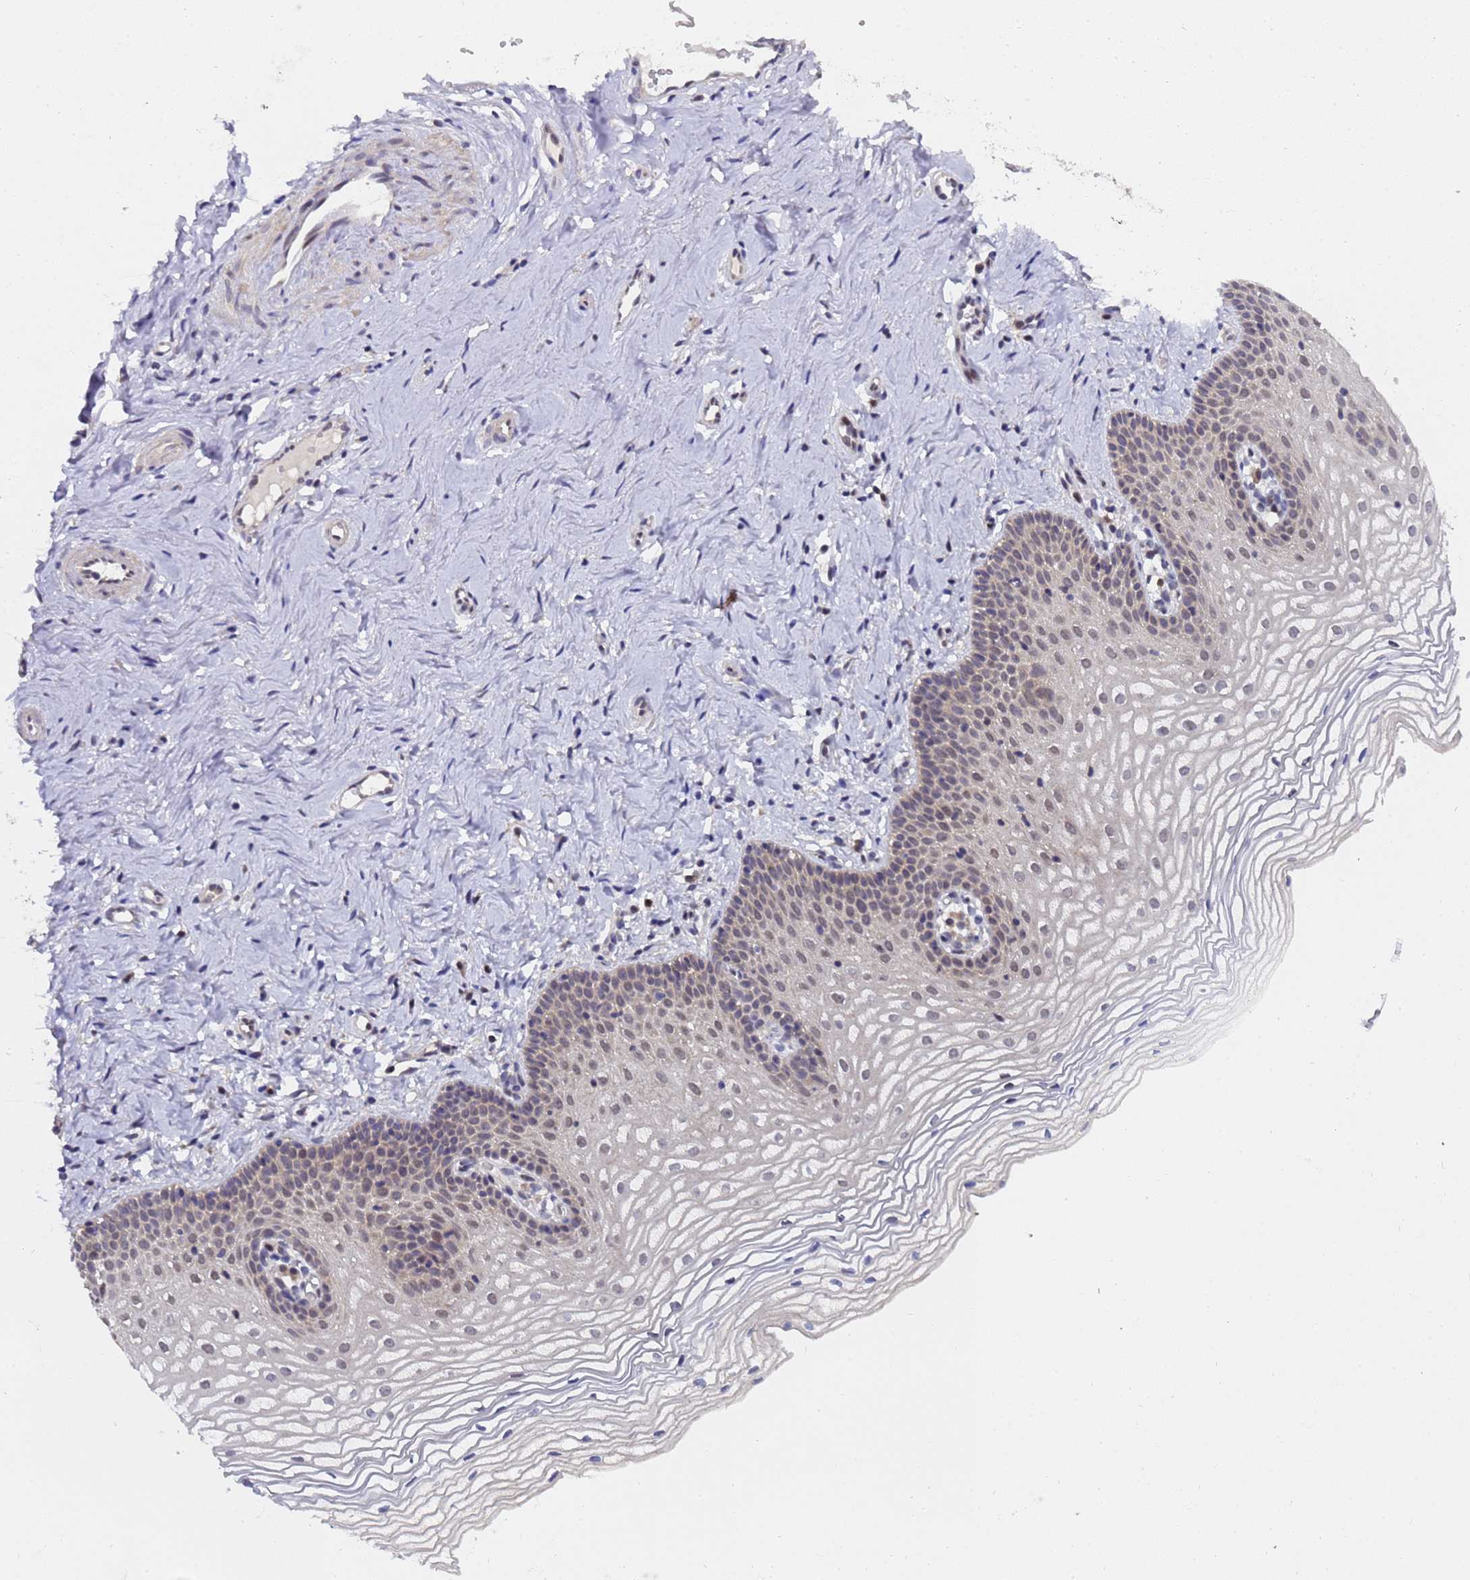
{"staining": {"intensity": "moderate", "quantity": "<25%", "location": "cytoplasmic/membranous,nuclear"}, "tissue": "vagina", "cell_type": "Squamous epithelial cells", "image_type": "normal", "snomed": [{"axis": "morphology", "description": "Normal tissue, NOS"}, {"axis": "topography", "description": "Vagina"}], "caption": "Immunohistochemical staining of unremarkable human vagina exhibits <25% levels of moderate cytoplasmic/membranous,nuclear protein positivity in approximately <25% of squamous epithelial cells.", "gene": "ANAPC13", "patient": {"sex": "female", "age": 56}}